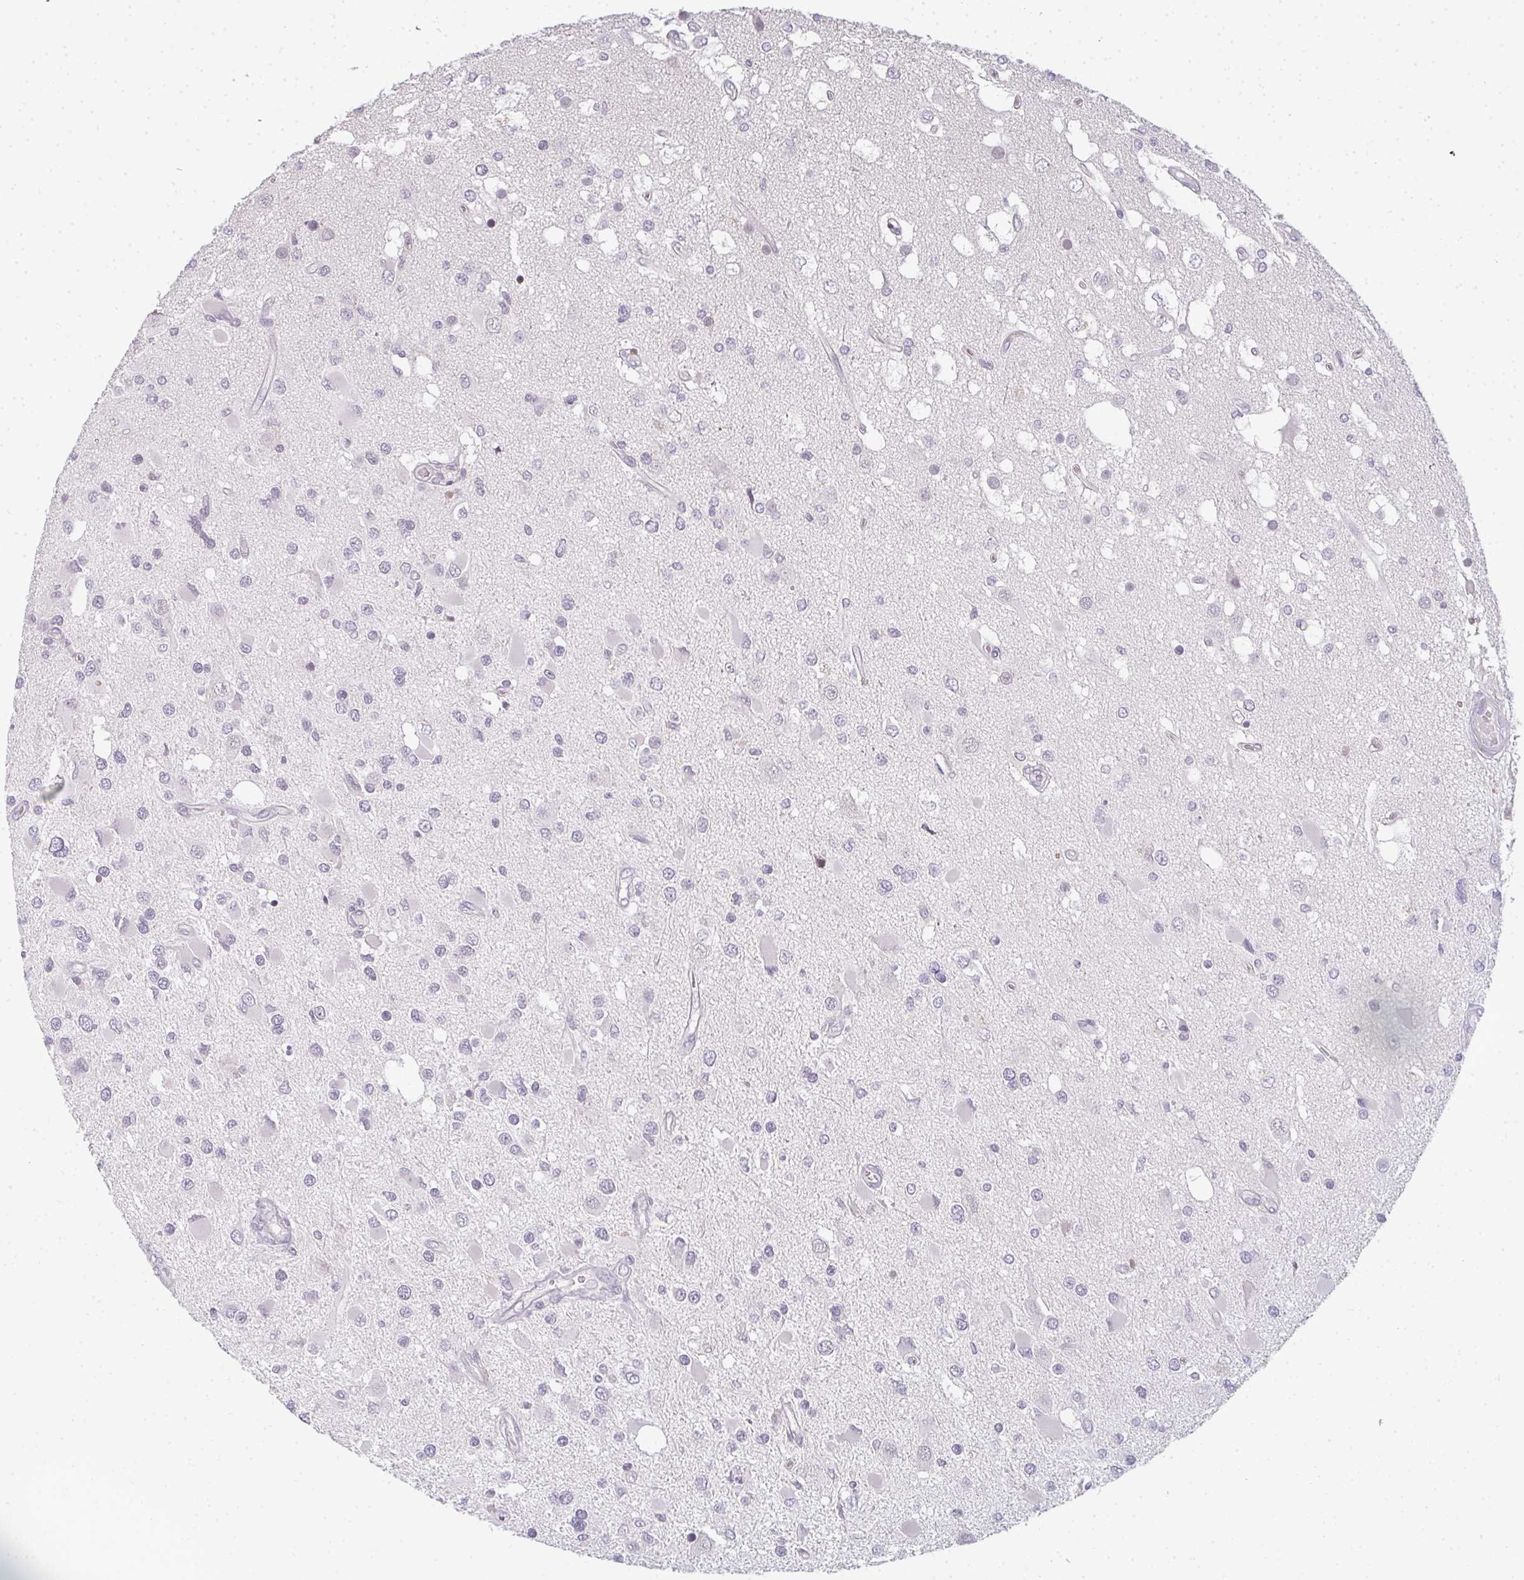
{"staining": {"intensity": "negative", "quantity": "none", "location": "none"}, "tissue": "glioma", "cell_type": "Tumor cells", "image_type": "cancer", "snomed": [{"axis": "morphology", "description": "Glioma, malignant, High grade"}, {"axis": "topography", "description": "Brain"}], "caption": "Tumor cells show no significant protein expression in high-grade glioma (malignant). (DAB IHC with hematoxylin counter stain).", "gene": "RBBP6", "patient": {"sex": "male", "age": 53}}